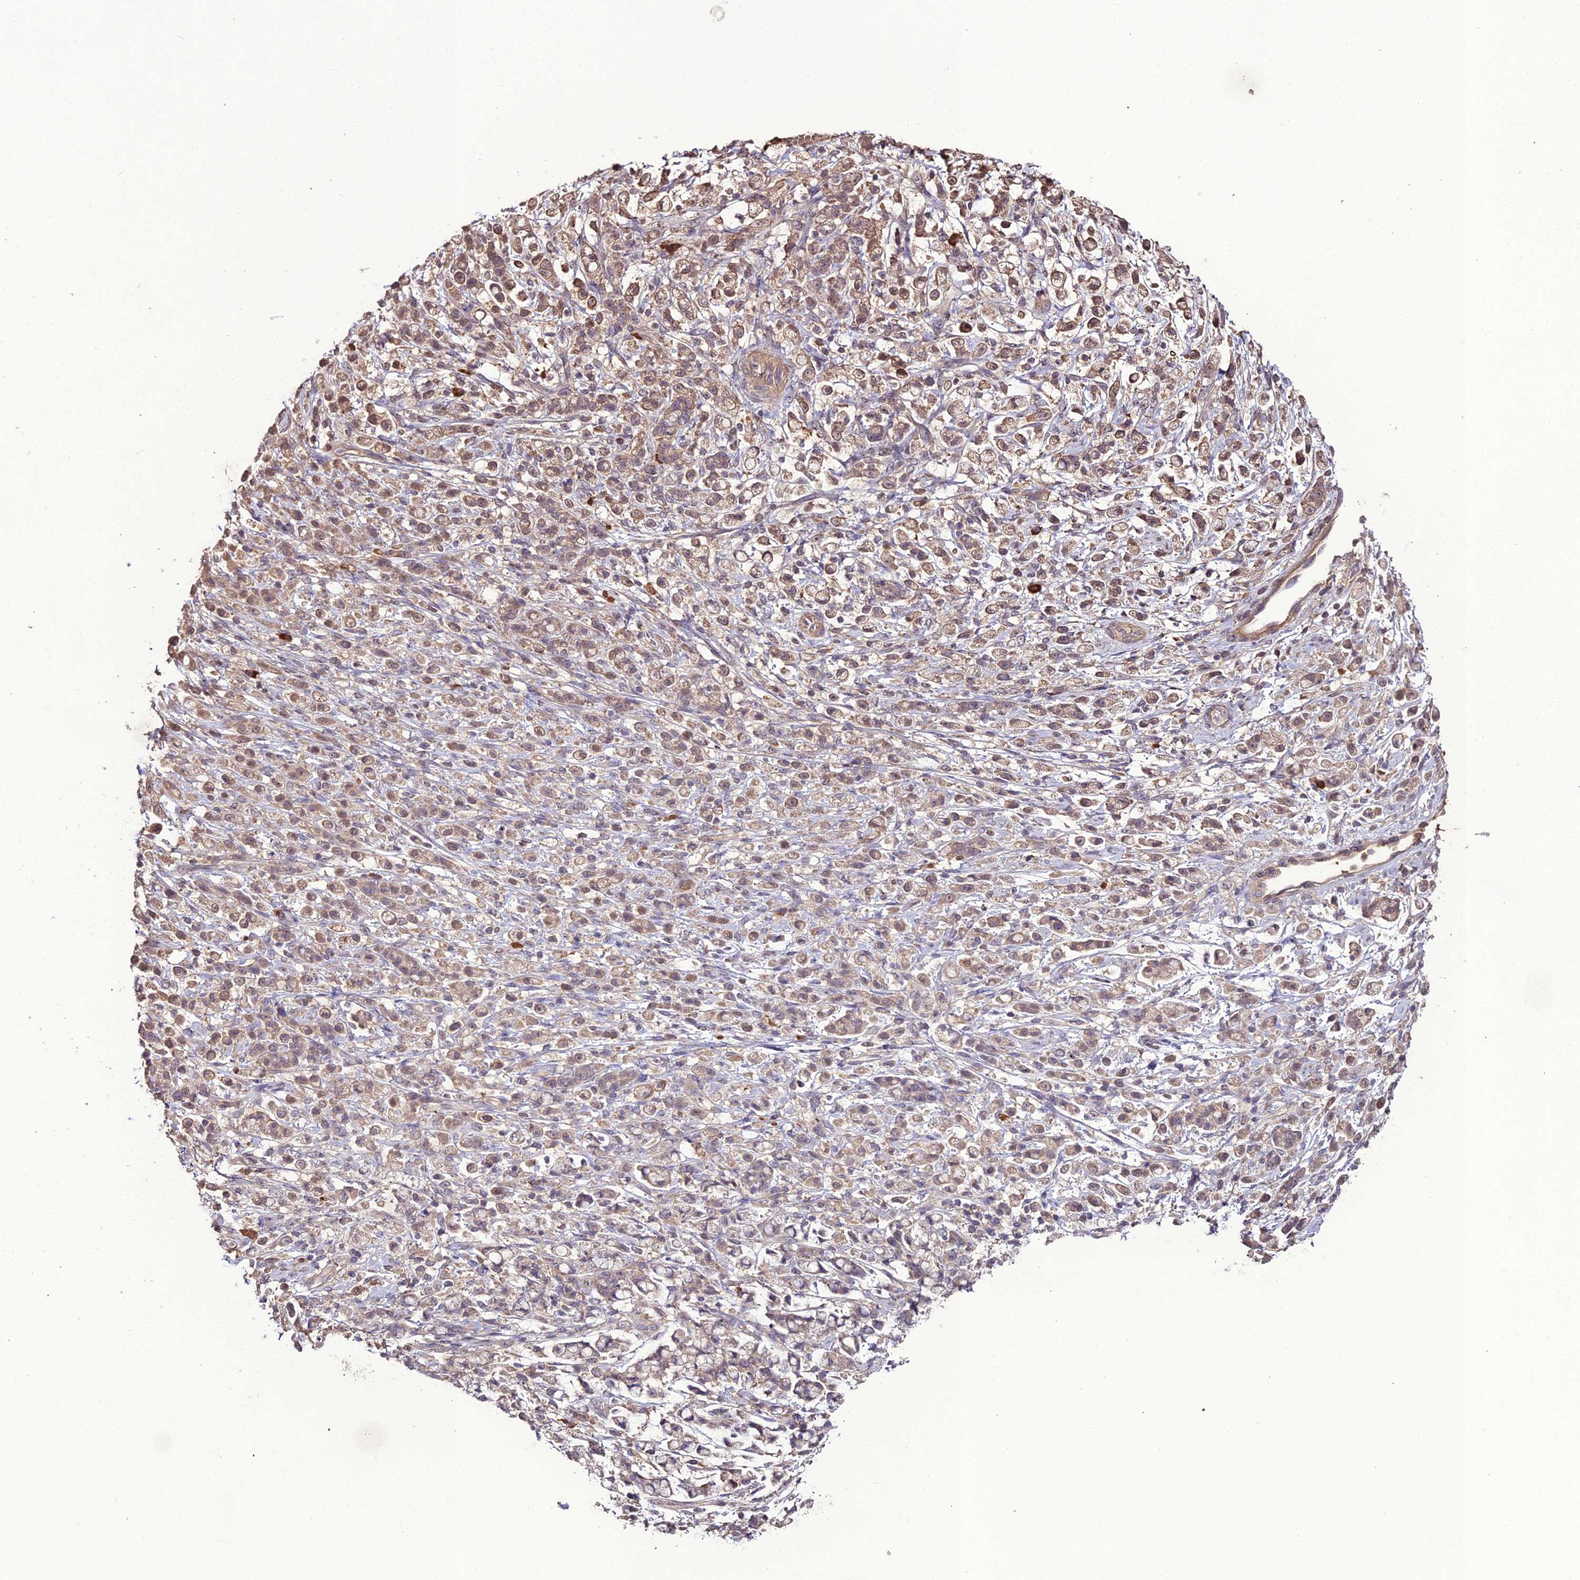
{"staining": {"intensity": "weak", "quantity": ">75%", "location": "cytoplasmic/membranous"}, "tissue": "stomach cancer", "cell_type": "Tumor cells", "image_type": "cancer", "snomed": [{"axis": "morphology", "description": "Adenocarcinoma, NOS"}, {"axis": "topography", "description": "Stomach"}], "caption": "Immunohistochemical staining of stomach cancer reveals low levels of weak cytoplasmic/membranous protein staining in about >75% of tumor cells.", "gene": "KCTD16", "patient": {"sex": "female", "age": 60}}